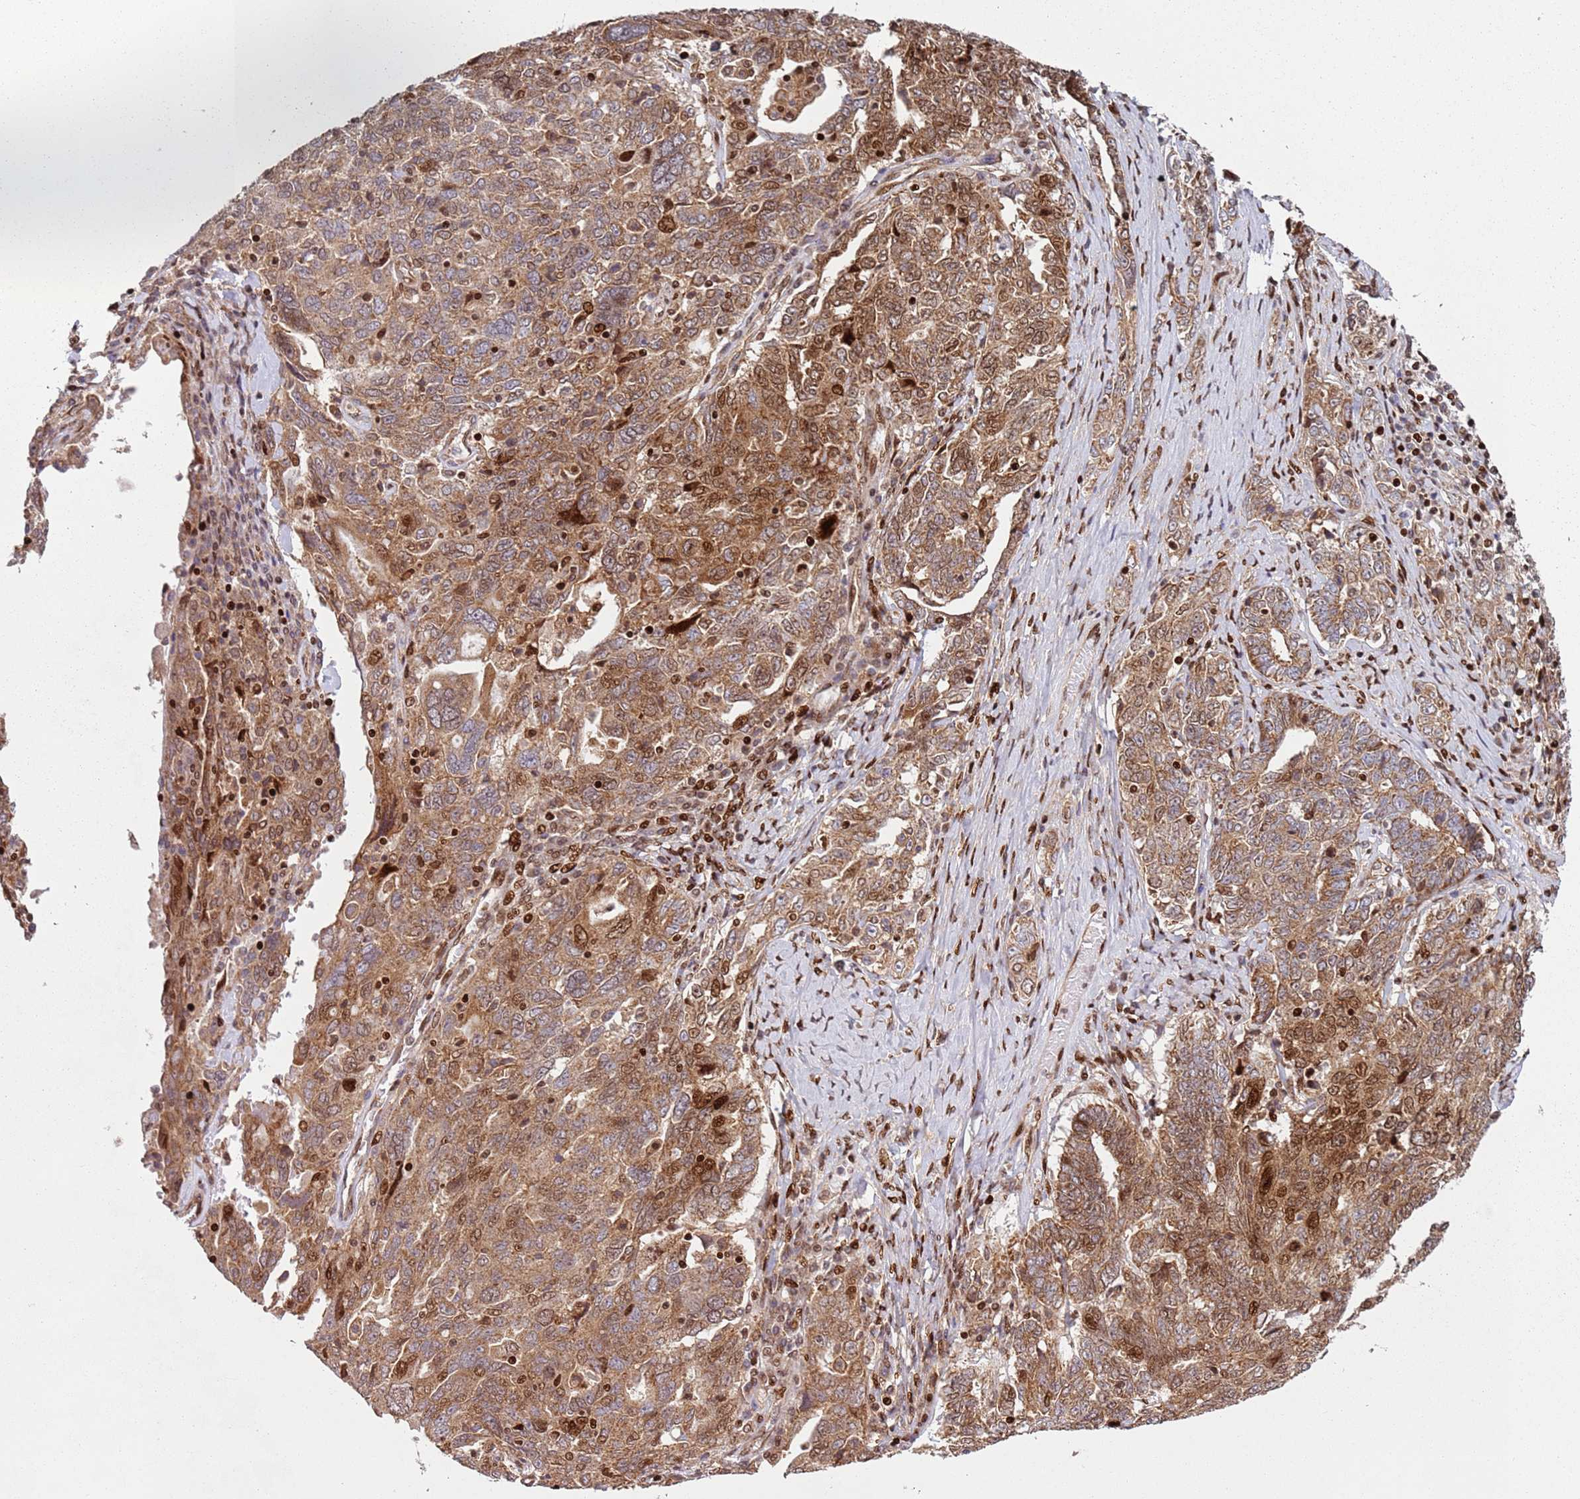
{"staining": {"intensity": "moderate", "quantity": ">75%", "location": "cytoplasmic/membranous,nuclear"}, "tissue": "ovarian cancer", "cell_type": "Tumor cells", "image_type": "cancer", "snomed": [{"axis": "morphology", "description": "Carcinoma, endometroid"}, {"axis": "topography", "description": "Ovary"}], "caption": "Tumor cells show moderate cytoplasmic/membranous and nuclear staining in about >75% of cells in endometroid carcinoma (ovarian).", "gene": "HNRNPLL", "patient": {"sex": "female", "age": 62}}